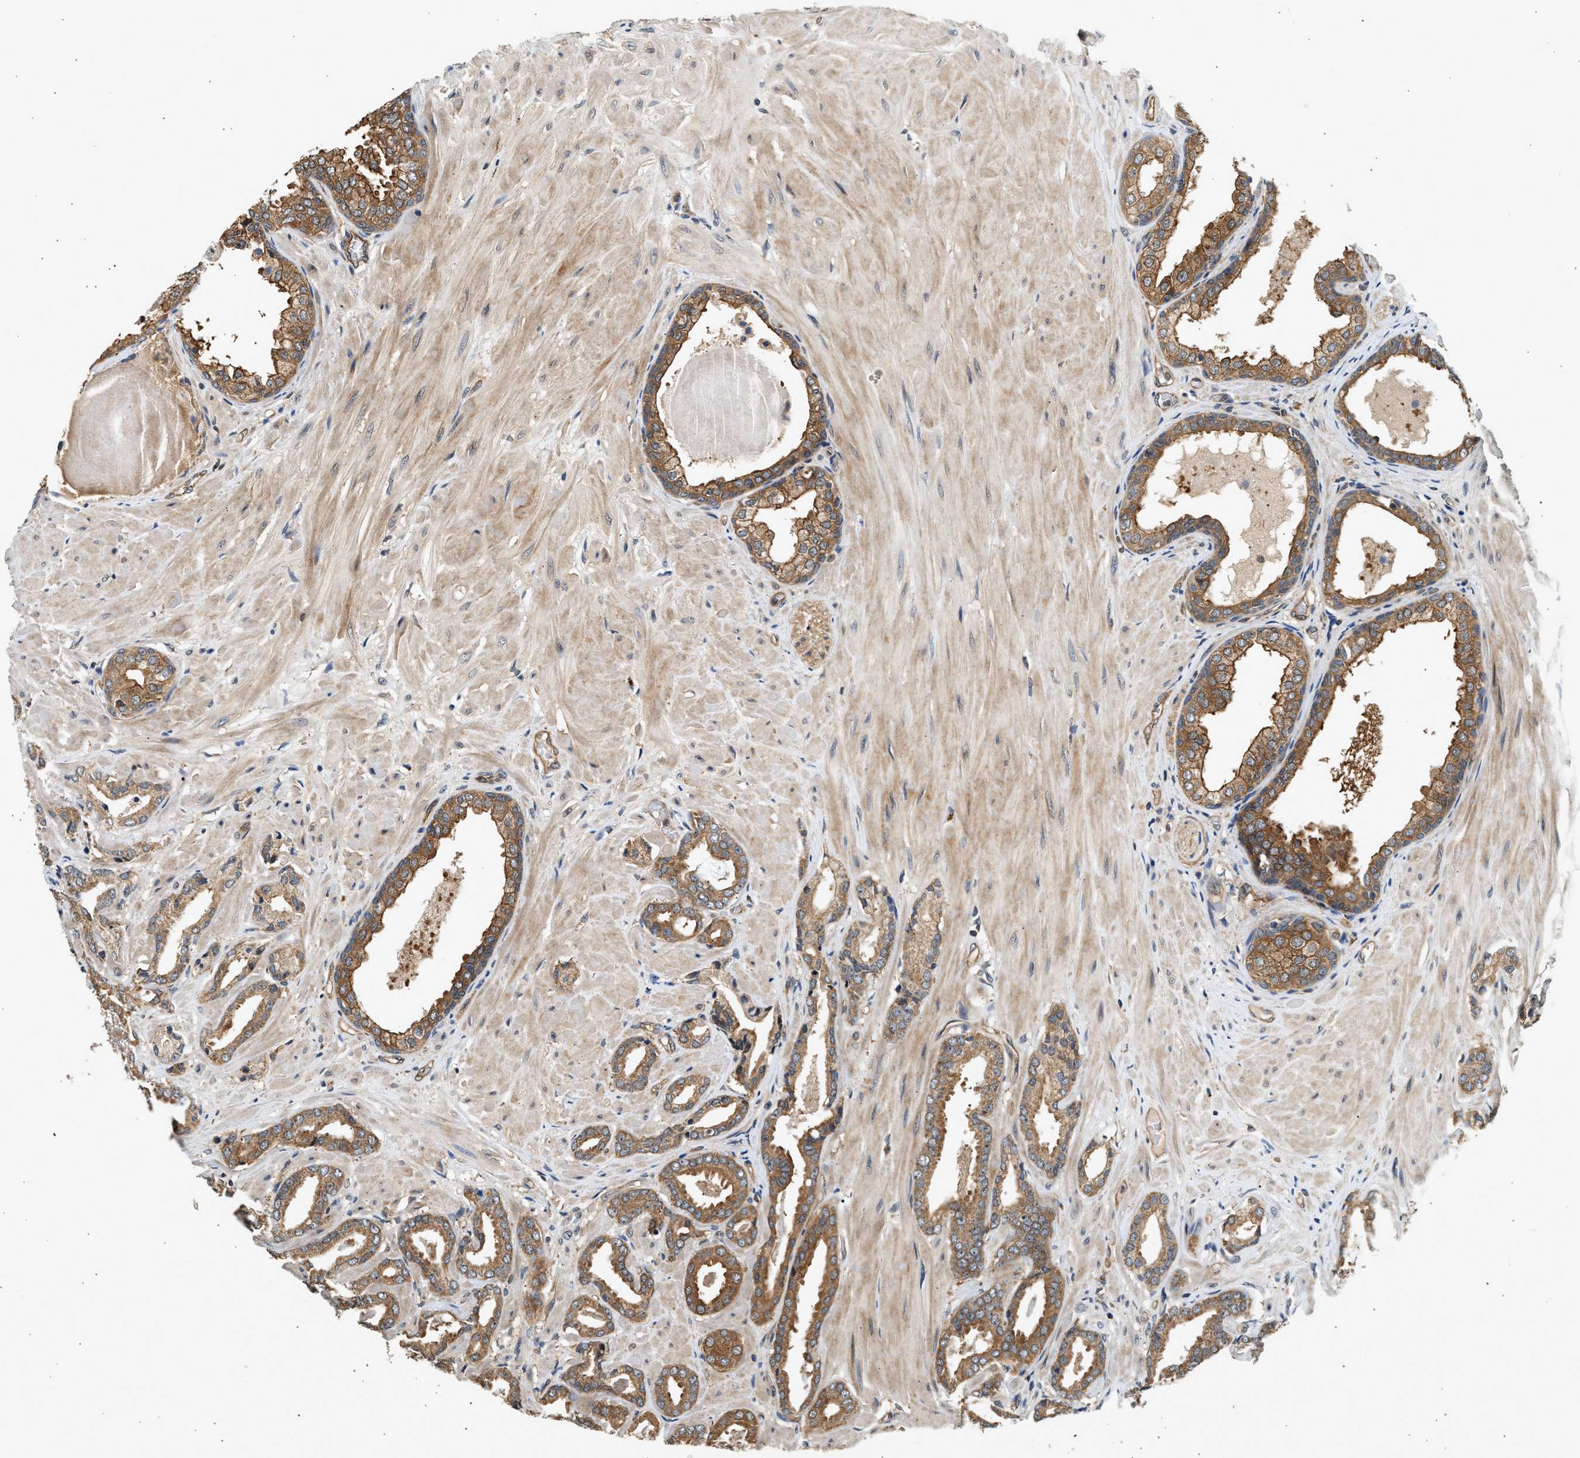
{"staining": {"intensity": "moderate", "quantity": ">75%", "location": "cytoplasmic/membranous"}, "tissue": "prostate cancer", "cell_type": "Tumor cells", "image_type": "cancer", "snomed": [{"axis": "morphology", "description": "Adenocarcinoma, Low grade"}, {"axis": "topography", "description": "Prostate"}], "caption": "DAB immunohistochemical staining of prostate low-grade adenocarcinoma shows moderate cytoplasmic/membranous protein staining in about >75% of tumor cells.", "gene": "DUSP14", "patient": {"sex": "male", "age": 53}}